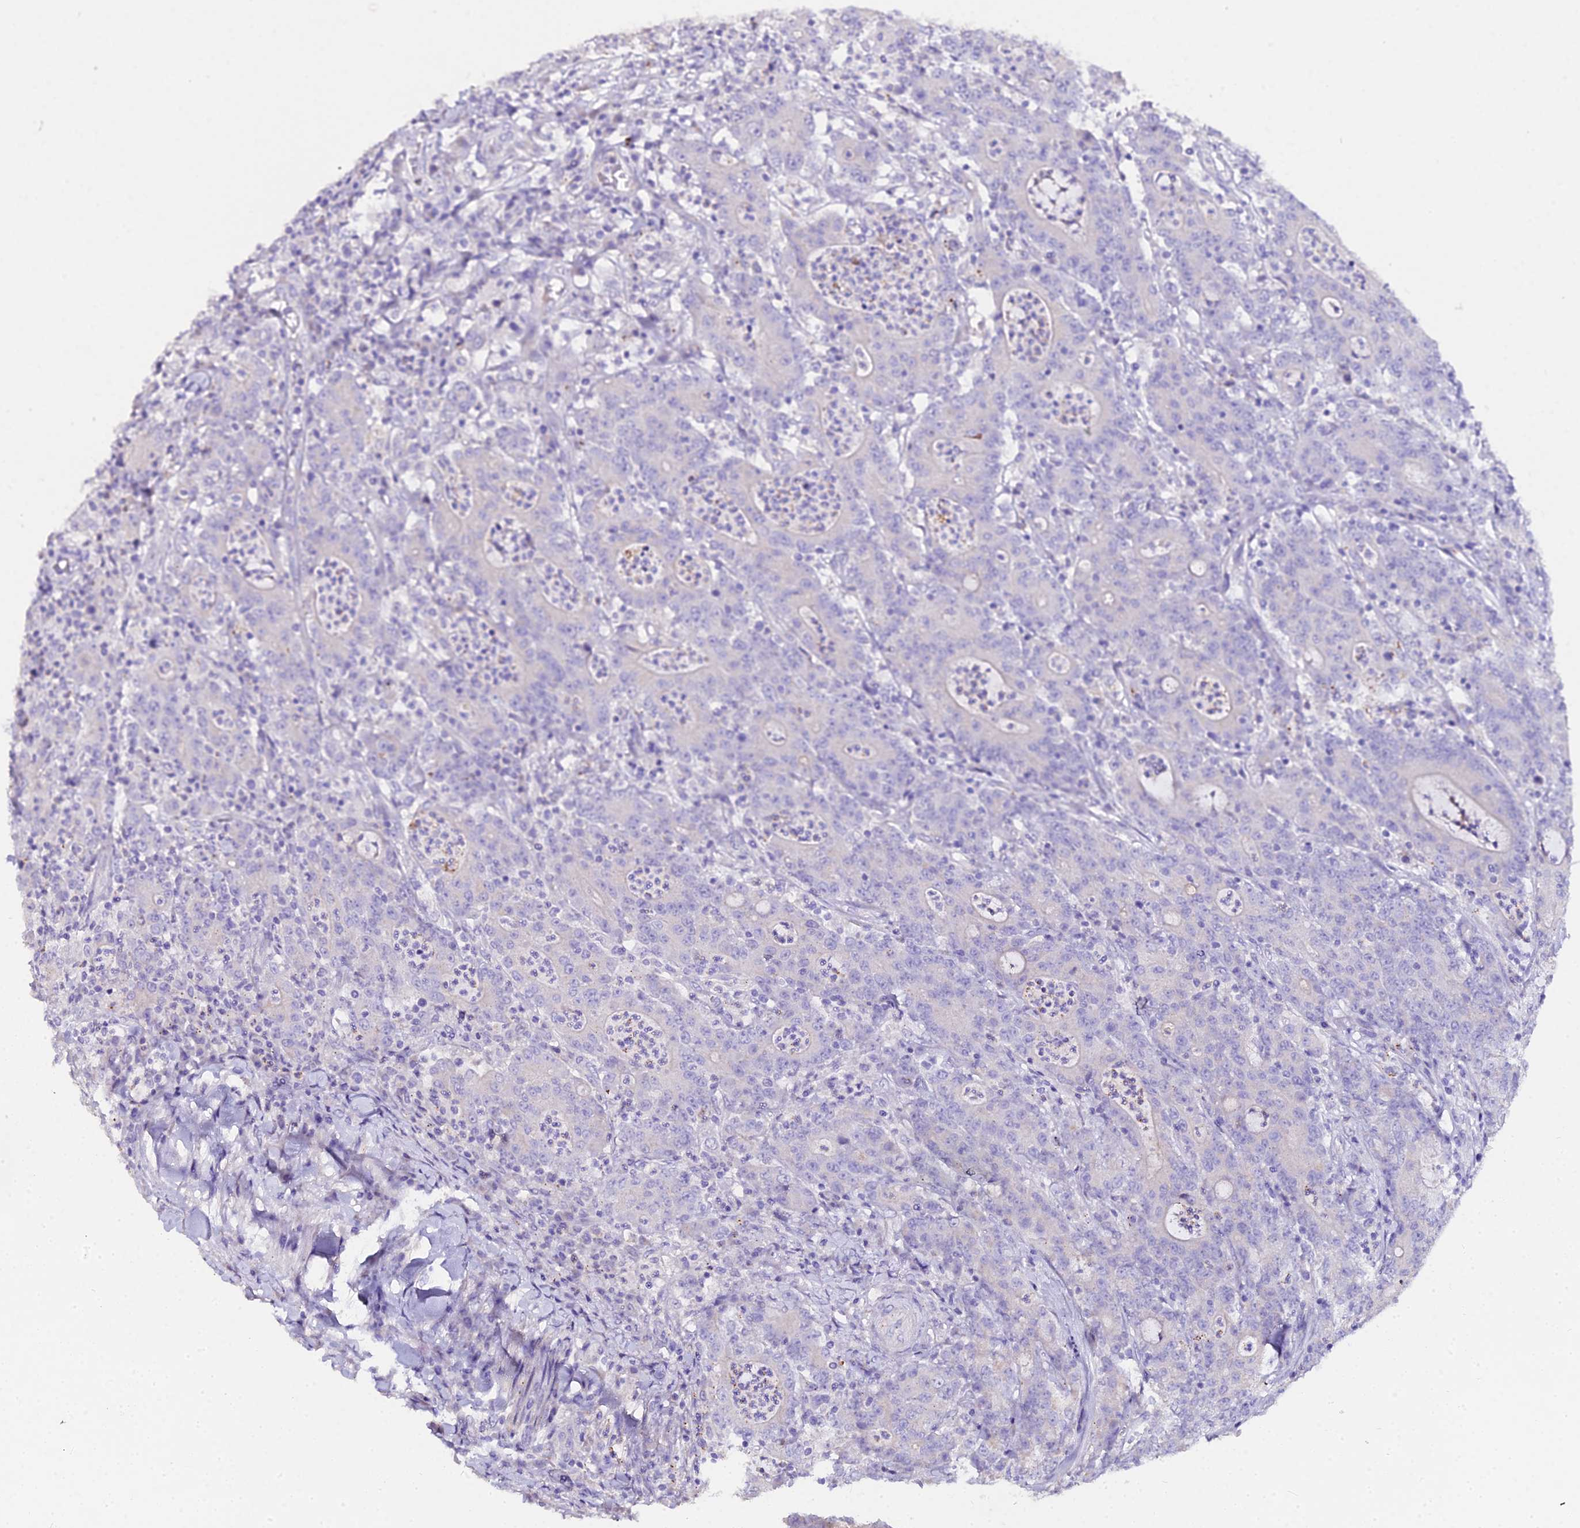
{"staining": {"intensity": "negative", "quantity": "none", "location": "none"}, "tissue": "colorectal cancer", "cell_type": "Tumor cells", "image_type": "cancer", "snomed": [{"axis": "morphology", "description": "Adenocarcinoma, NOS"}, {"axis": "topography", "description": "Colon"}], "caption": "There is no significant expression in tumor cells of adenocarcinoma (colorectal). Nuclei are stained in blue.", "gene": "GLYAT", "patient": {"sex": "male", "age": 83}}